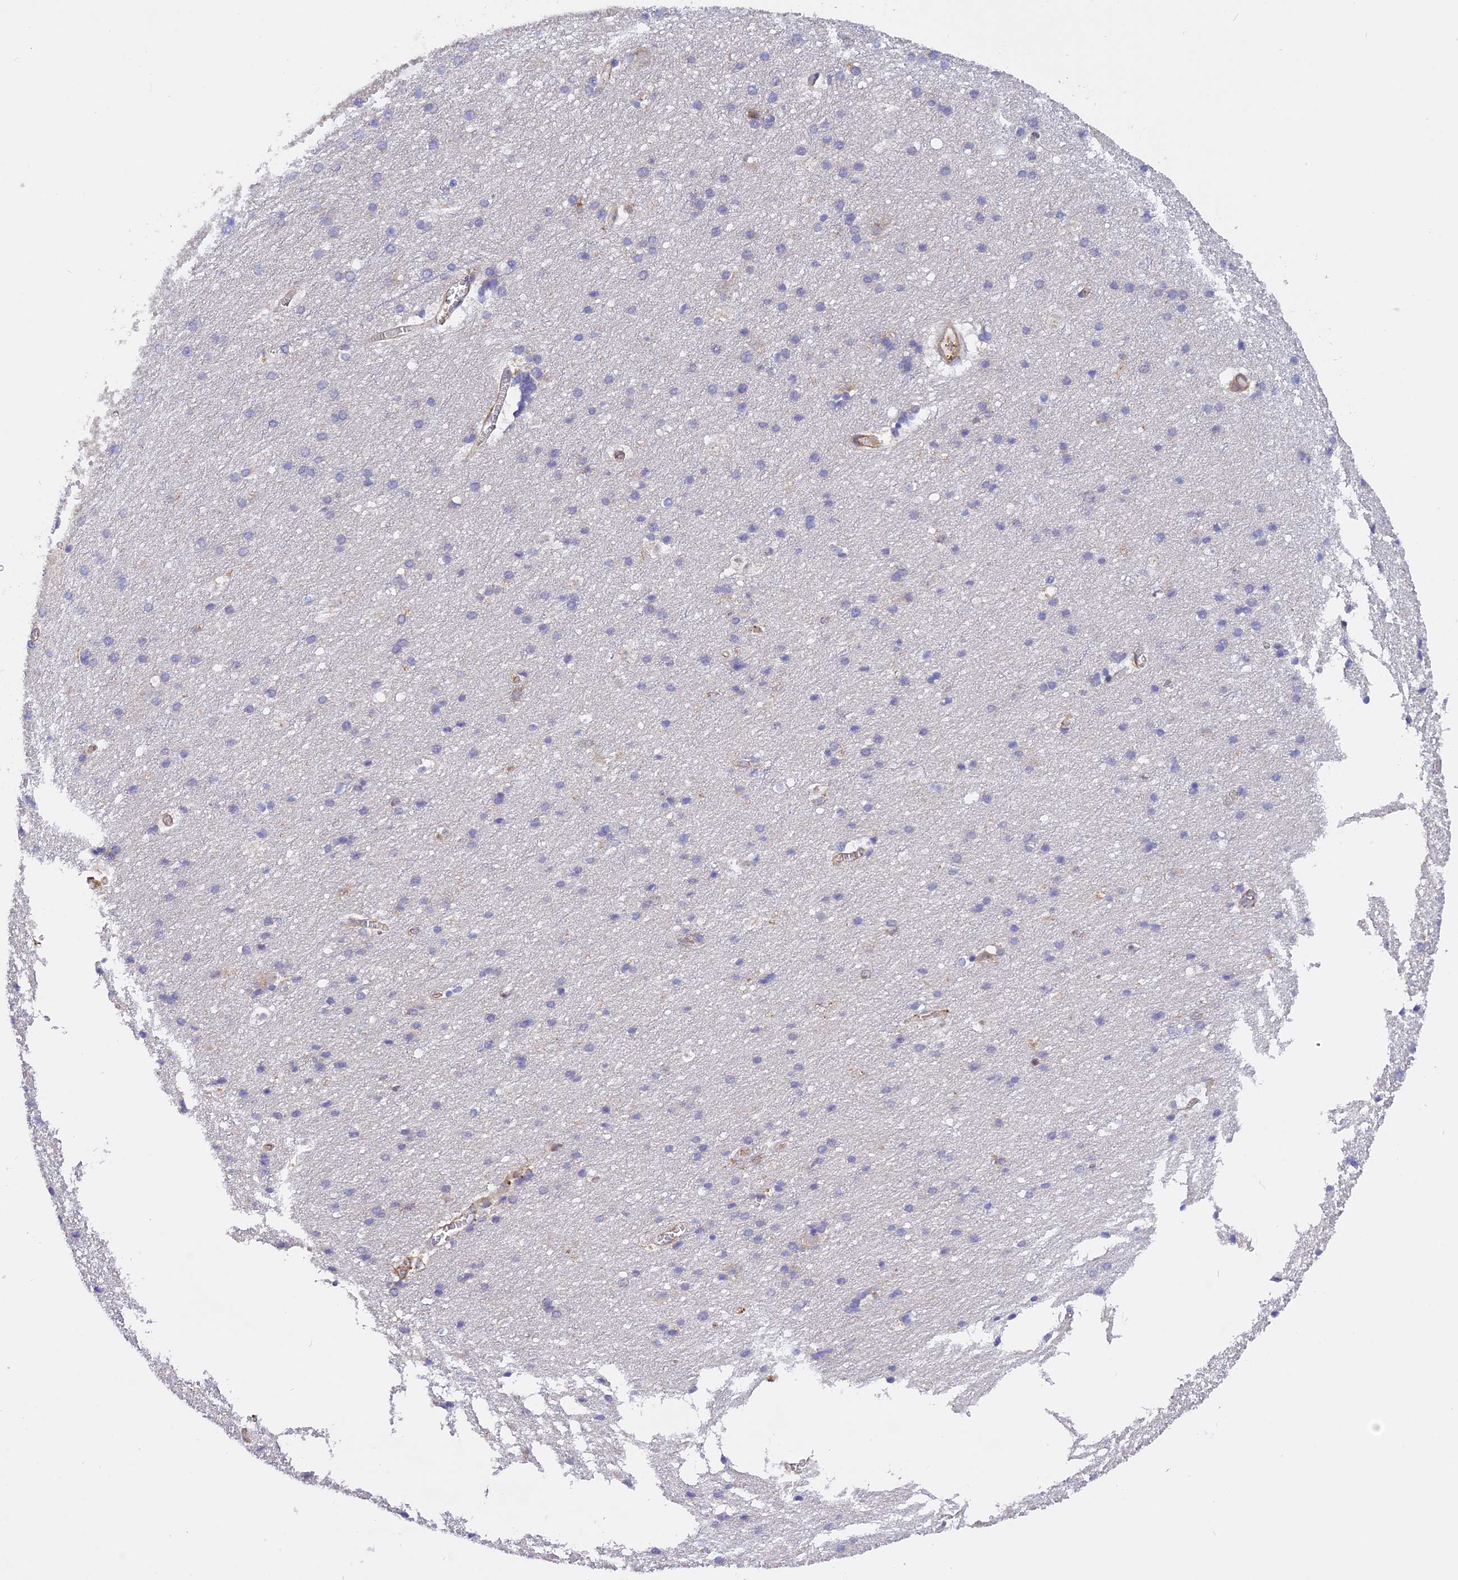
{"staining": {"intensity": "moderate", "quantity": ">75%", "location": "cytoplasmic/membranous"}, "tissue": "cerebral cortex", "cell_type": "Endothelial cells", "image_type": "normal", "snomed": [{"axis": "morphology", "description": "Normal tissue, NOS"}, {"axis": "topography", "description": "Cerebral cortex"}], "caption": "A high-resolution image shows immunohistochemistry (IHC) staining of normal cerebral cortex, which exhibits moderate cytoplasmic/membranous positivity in approximately >75% of endothelial cells. (brown staining indicates protein expression, while blue staining denotes nuclei).", "gene": "C5orf22", "patient": {"sex": "male", "age": 54}}